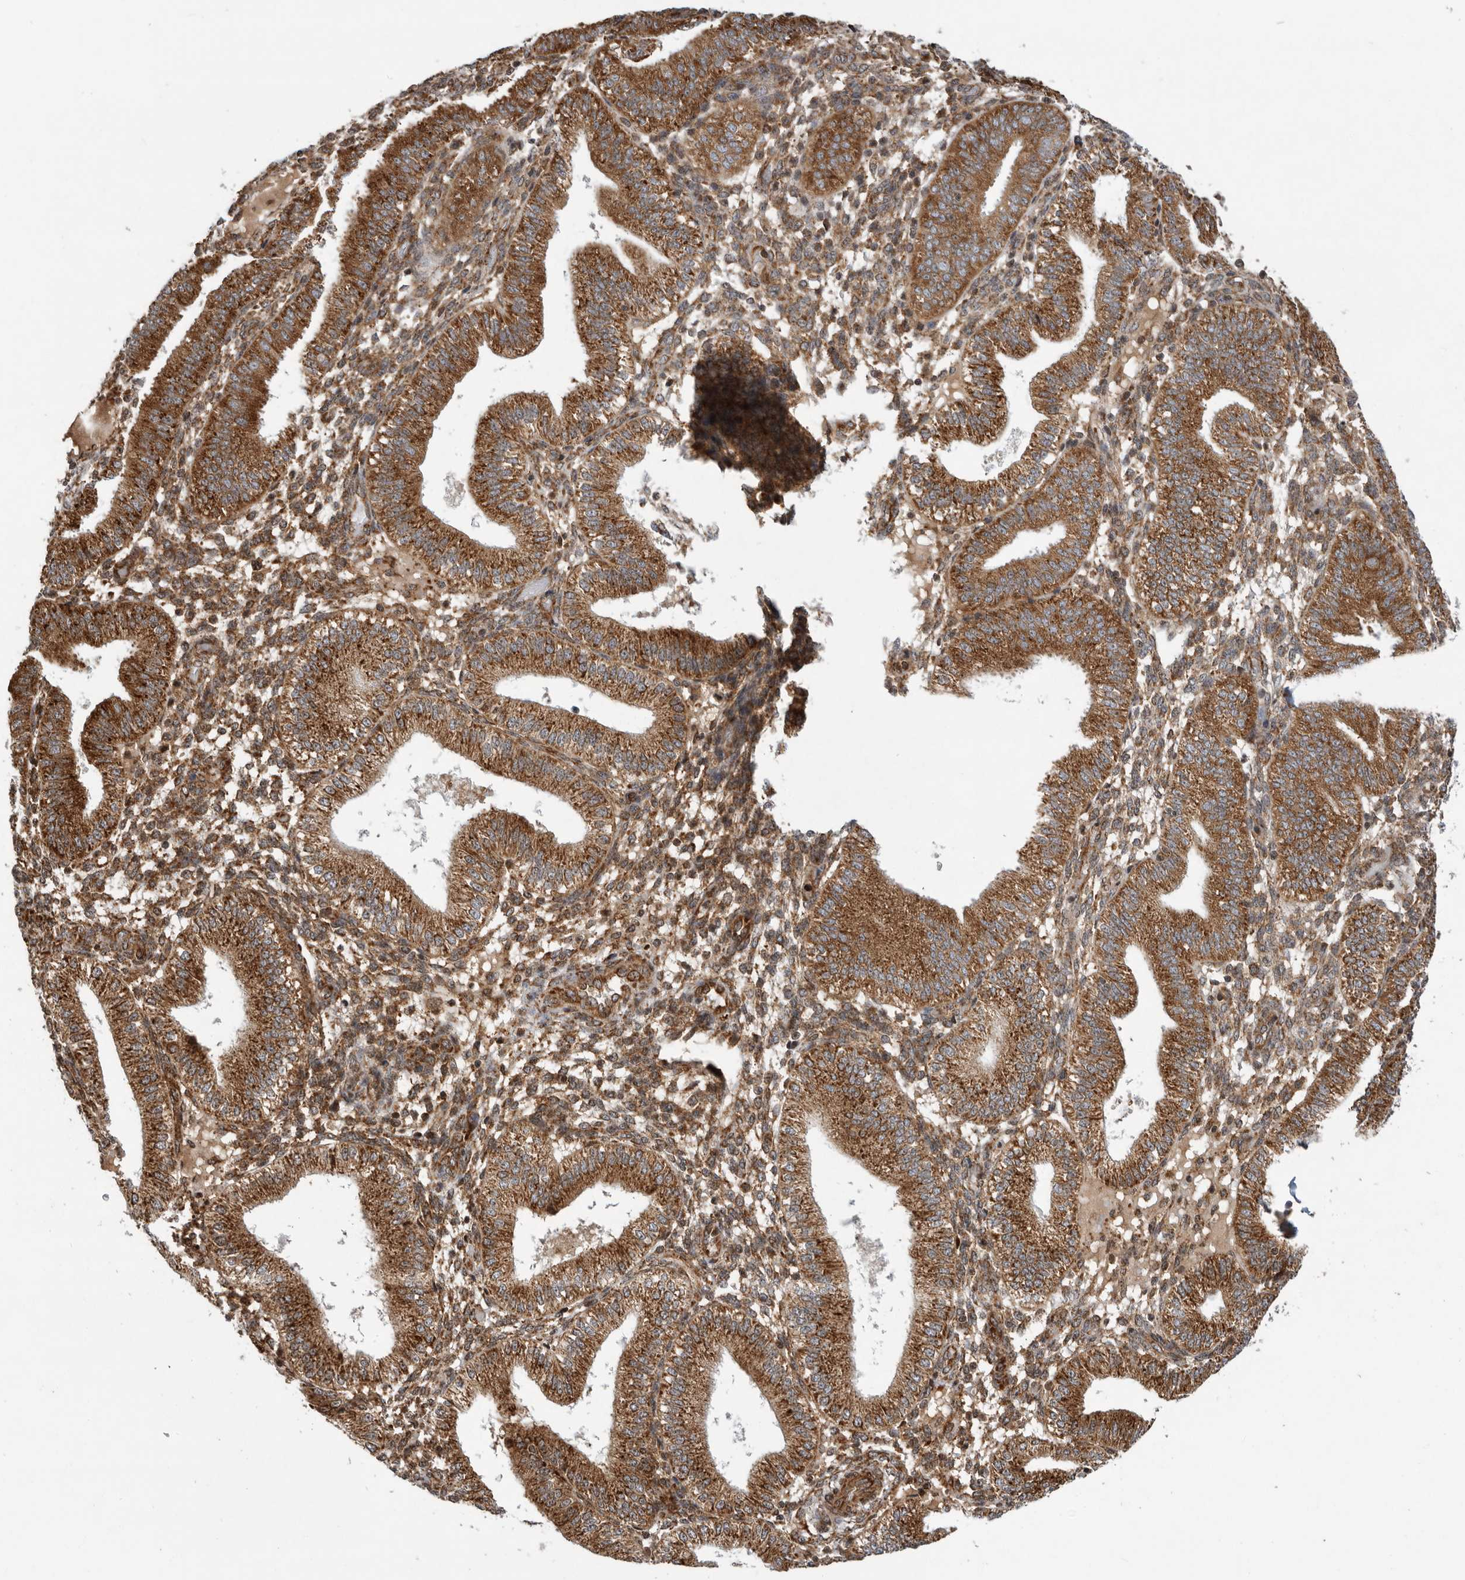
{"staining": {"intensity": "moderate", "quantity": ">75%", "location": "cytoplasmic/membranous"}, "tissue": "endometrium", "cell_type": "Cells in endometrial stroma", "image_type": "normal", "snomed": [{"axis": "morphology", "description": "Normal tissue, NOS"}, {"axis": "topography", "description": "Endometrium"}], "caption": "Cells in endometrial stroma show moderate cytoplasmic/membranous expression in approximately >75% of cells in unremarkable endometrium.", "gene": "FZD3", "patient": {"sex": "female", "age": 39}}